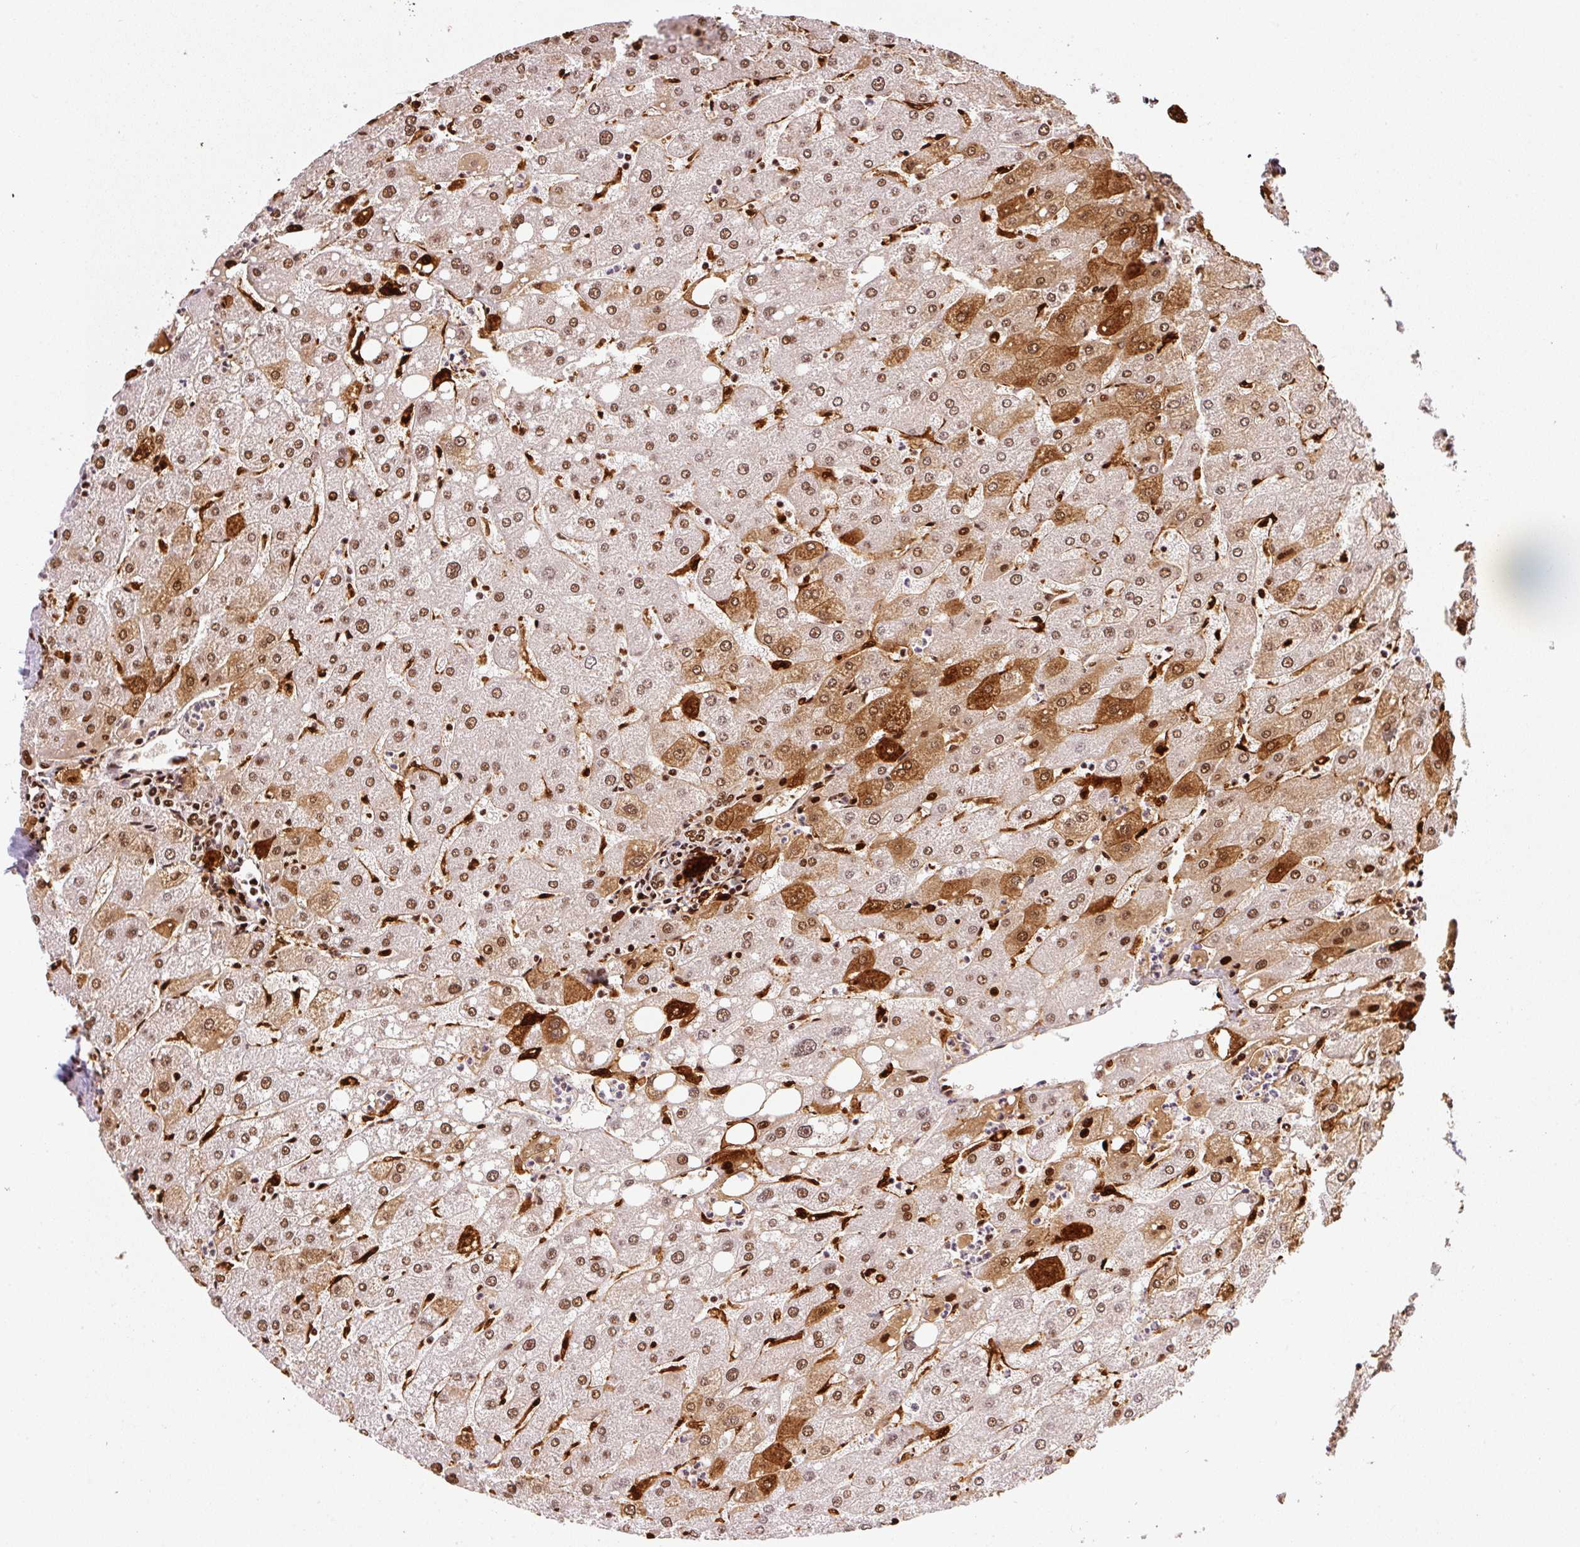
{"staining": {"intensity": "moderate", "quantity": ">75%", "location": "nuclear"}, "tissue": "liver", "cell_type": "Cholangiocytes", "image_type": "normal", "snomed": [{"axis": "morphology", "description": "Normal tissue, NOS"}, {"axis": "topography", "description": "Liver"}], "caption": "Moderate nuclear expression is appreciated in approximately >75% of cholangiocytes in normal liver.", "gene": "GPR139", "patient": {"sex": "male", "age": 67}}